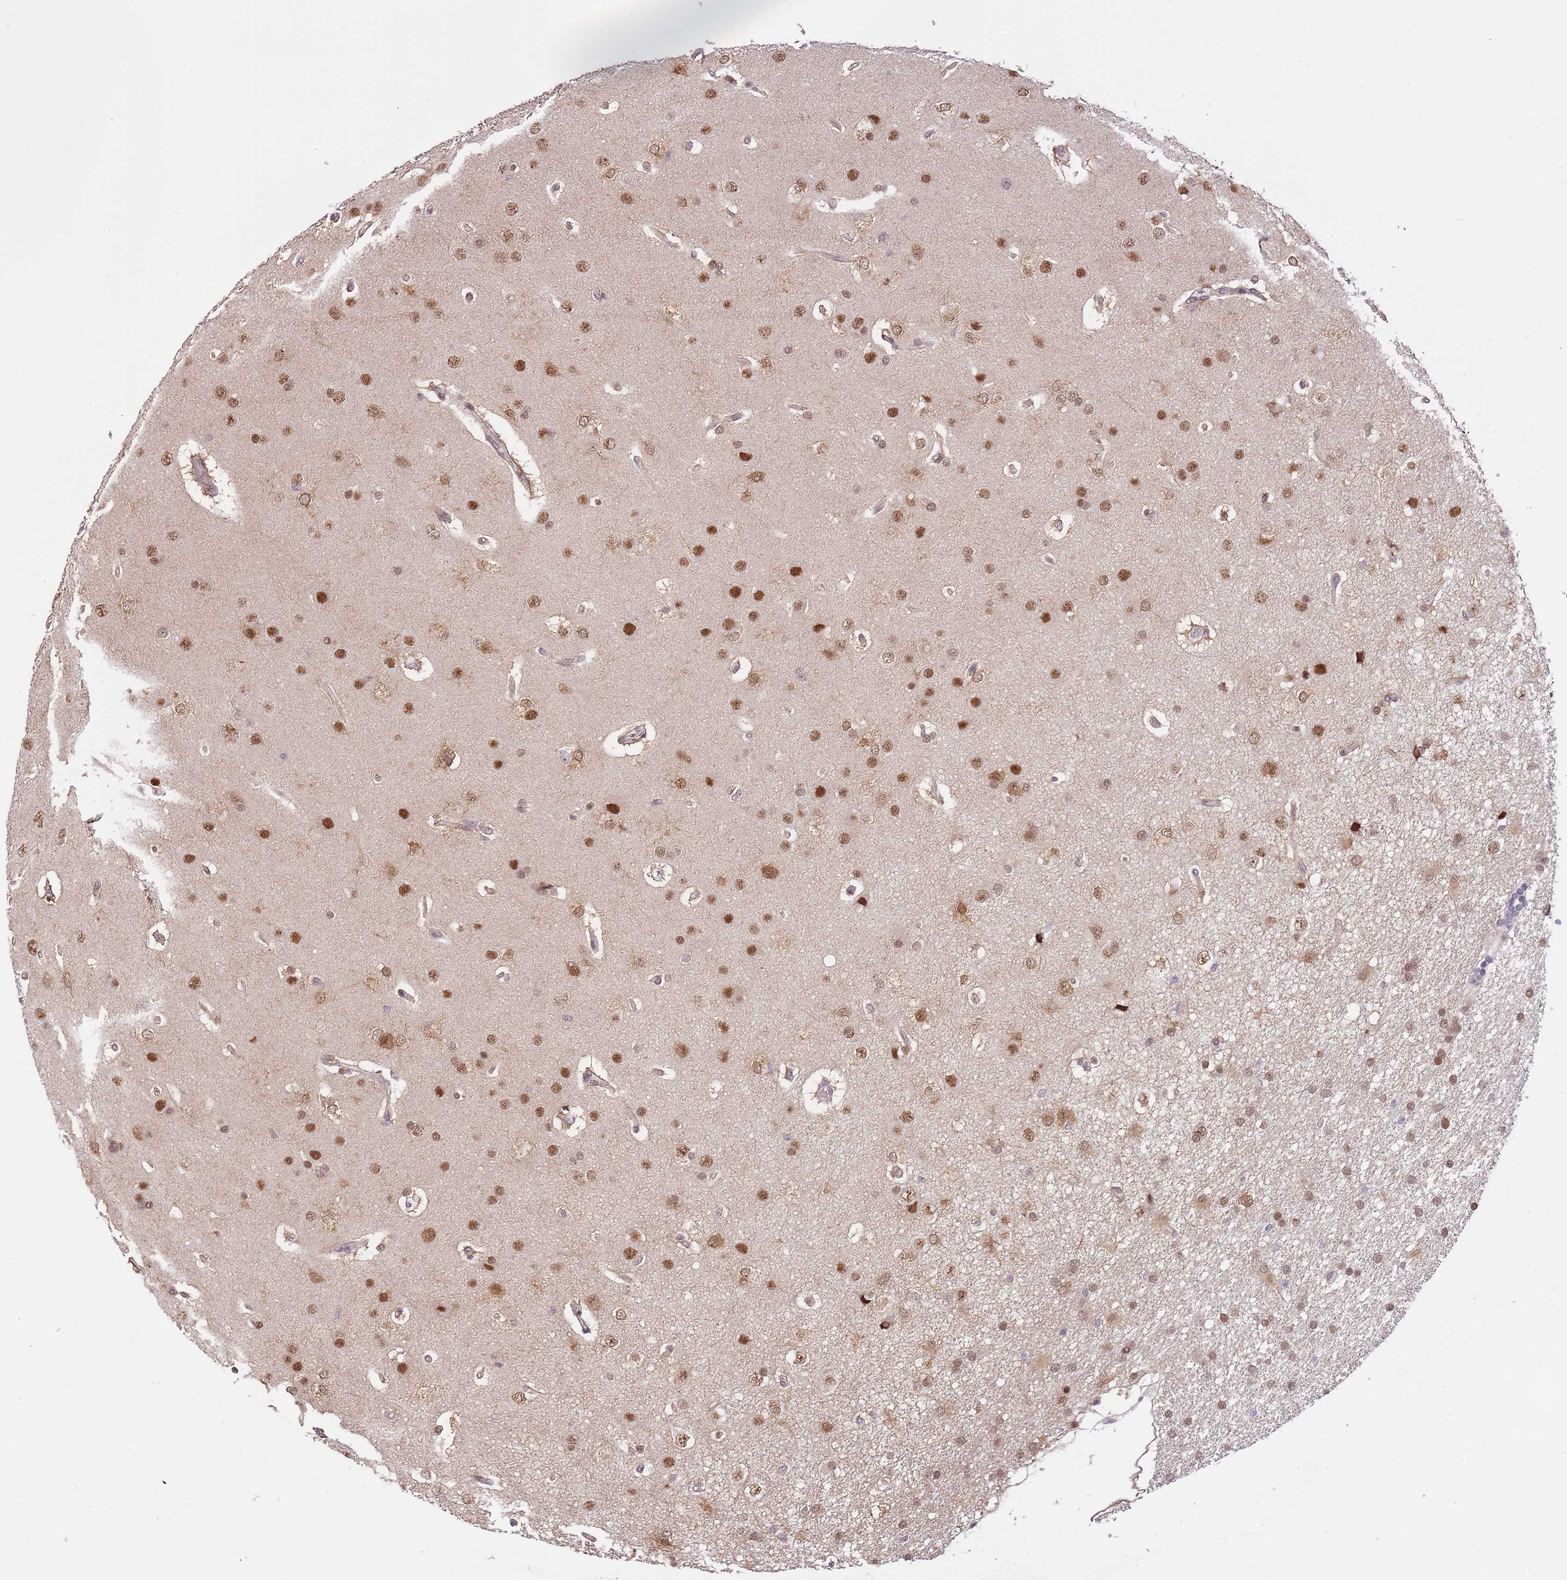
{"staining": {"intensity": "moderate", "quantity": ">75%", "location": "nuclear"}, "tissue": "glioma", "cell_type": "Tumor cells", "image_type": "cancer", "snomed": [{"axis": "morphology", "description": "Glioma, malignant, High grade"}, {"axis": "topography", "description": "Brain"}], "caption": "This is a micrograph of immunohistochemistry (IHC) staining of glioma, which shows moderate expression in the nuclear of tumor cells.", "gene": "RFK", "patient": {"sex": "male", "age": 77}}